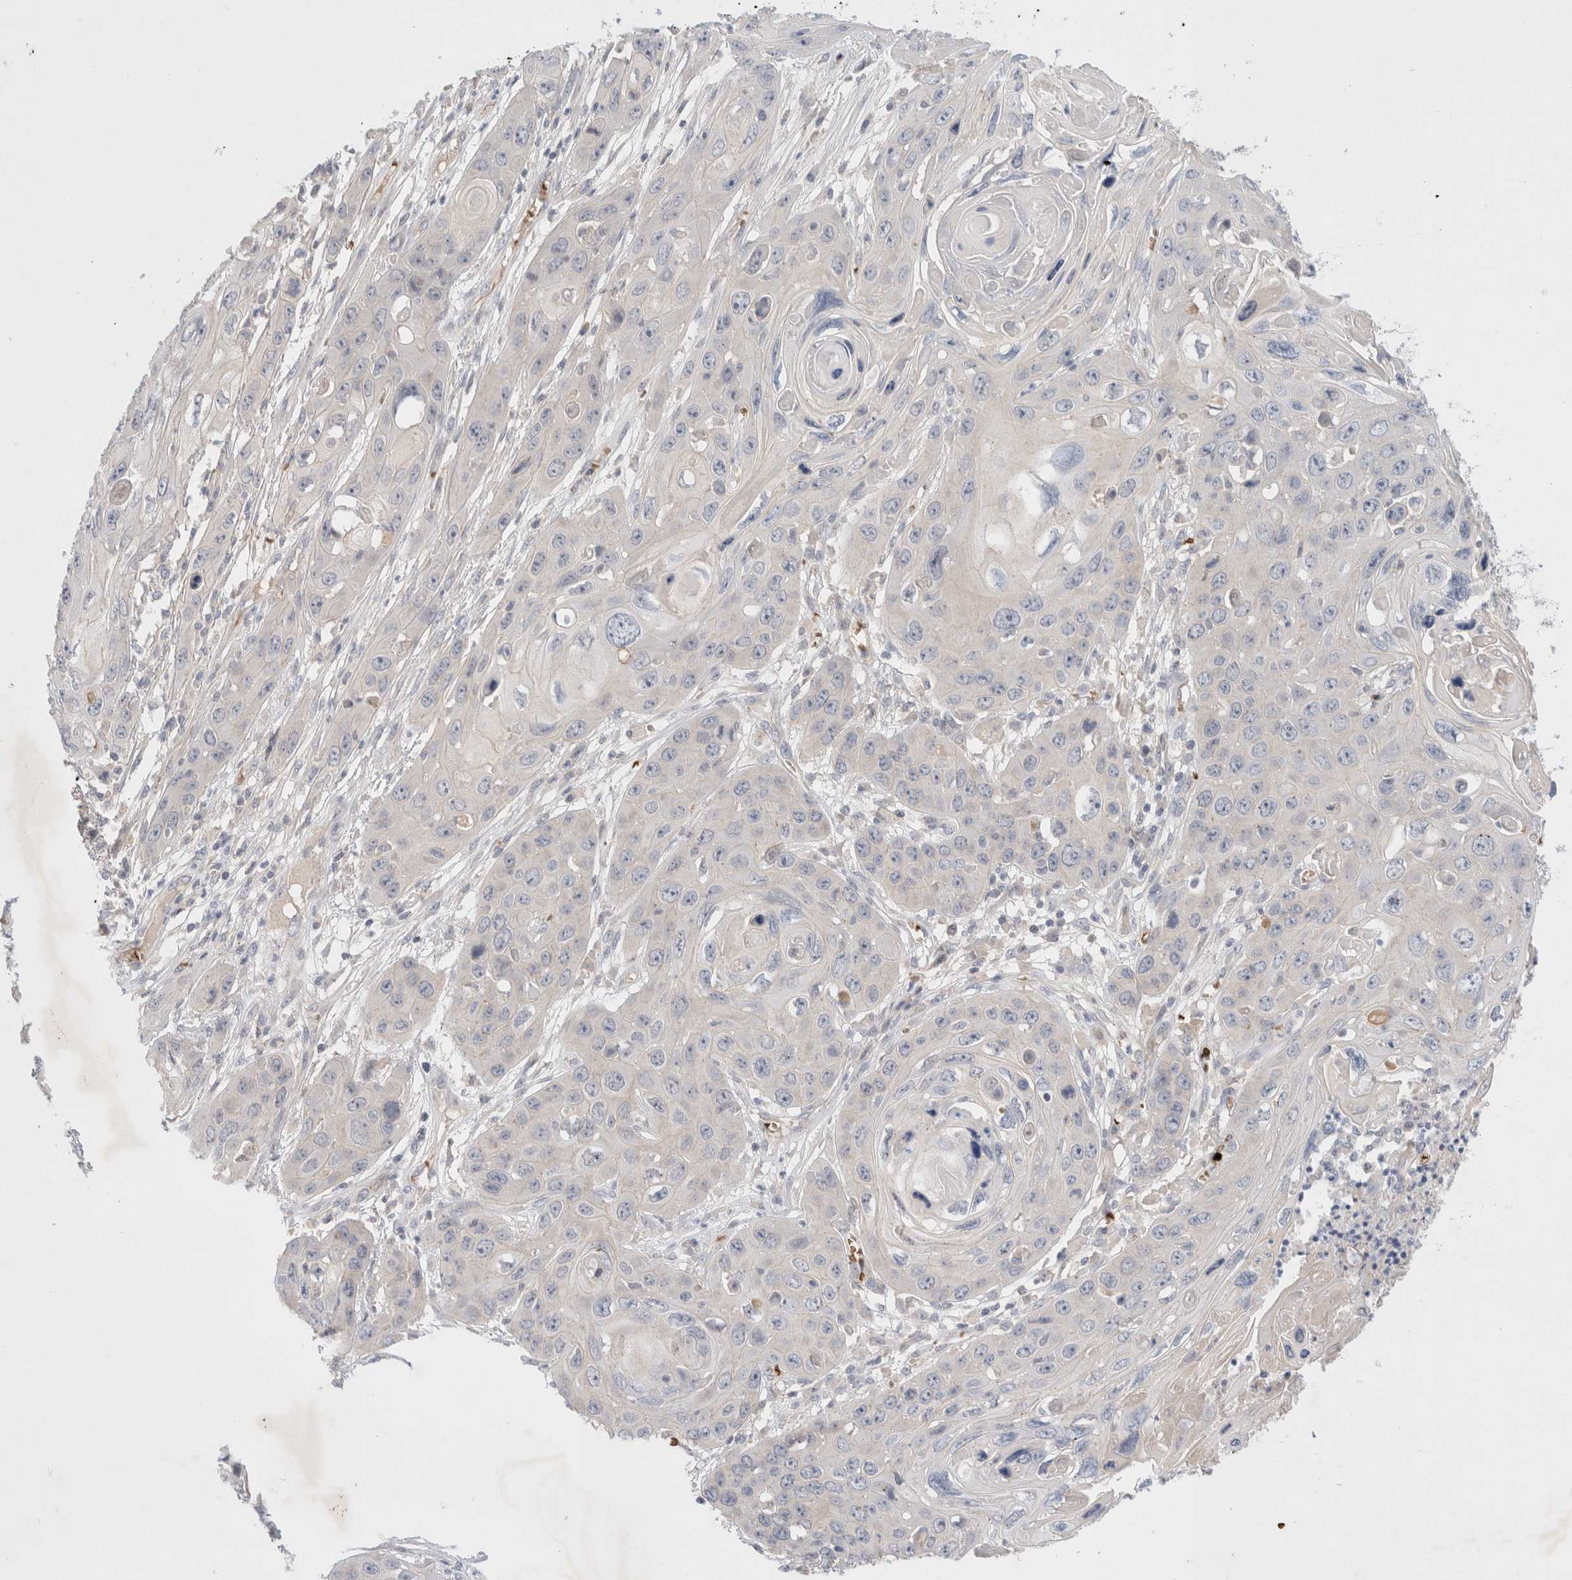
{"staining": {"intensity": "negative", "quantity": "none", "location": "none"}, "tissue": "skin cancer", "cell_type": "Tumor cells", "image_type": "cancer", "snomed": [{"axis": "morphology", "description": "Squamous cell carcinoma, NOS"}, {"axis": "topography", "description": "Skin"}], "caption": "Tumor cells are negative for protein expression in human skin squamous cell carcinoma.", "gene": "MST1", "patient": {"sex": "male", "age": 55}}